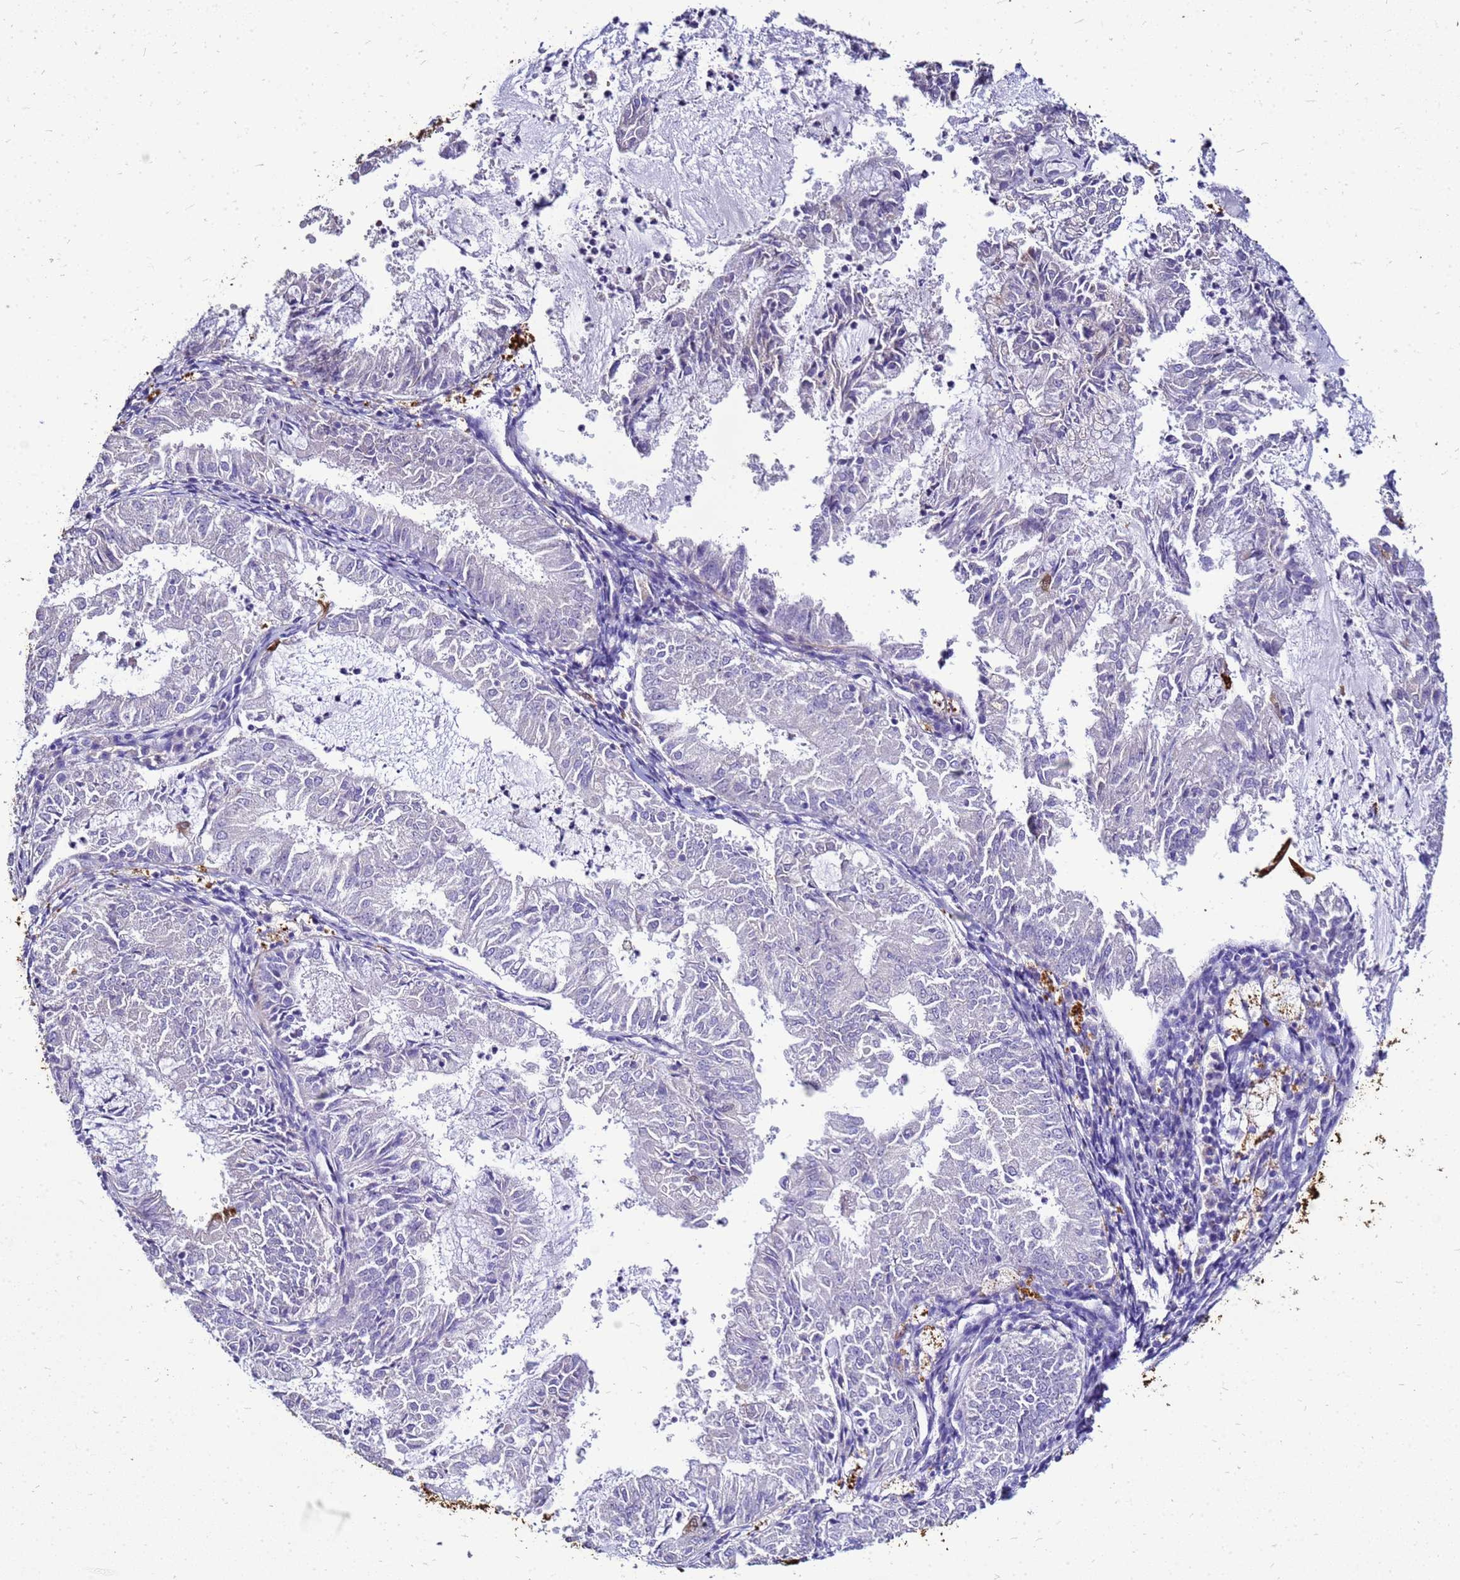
{"staining": {"intensity": "negative", "quantity": "none", "location": "none"}, "tissue": "endometrial cancer", "cell_type": "Tumor cells", "image_type": "cancer", "snomed": [{"axis": "morphology", "description": "Adenocarcinoma, NOS"}, {"axis": "topography", "description": "Endometrium"}], "caption": "Tumor cells are negative for brown protein staining in endometrial cancer.", "gene": "S100A2", "patient": {"sex": "female", "age": 57}}